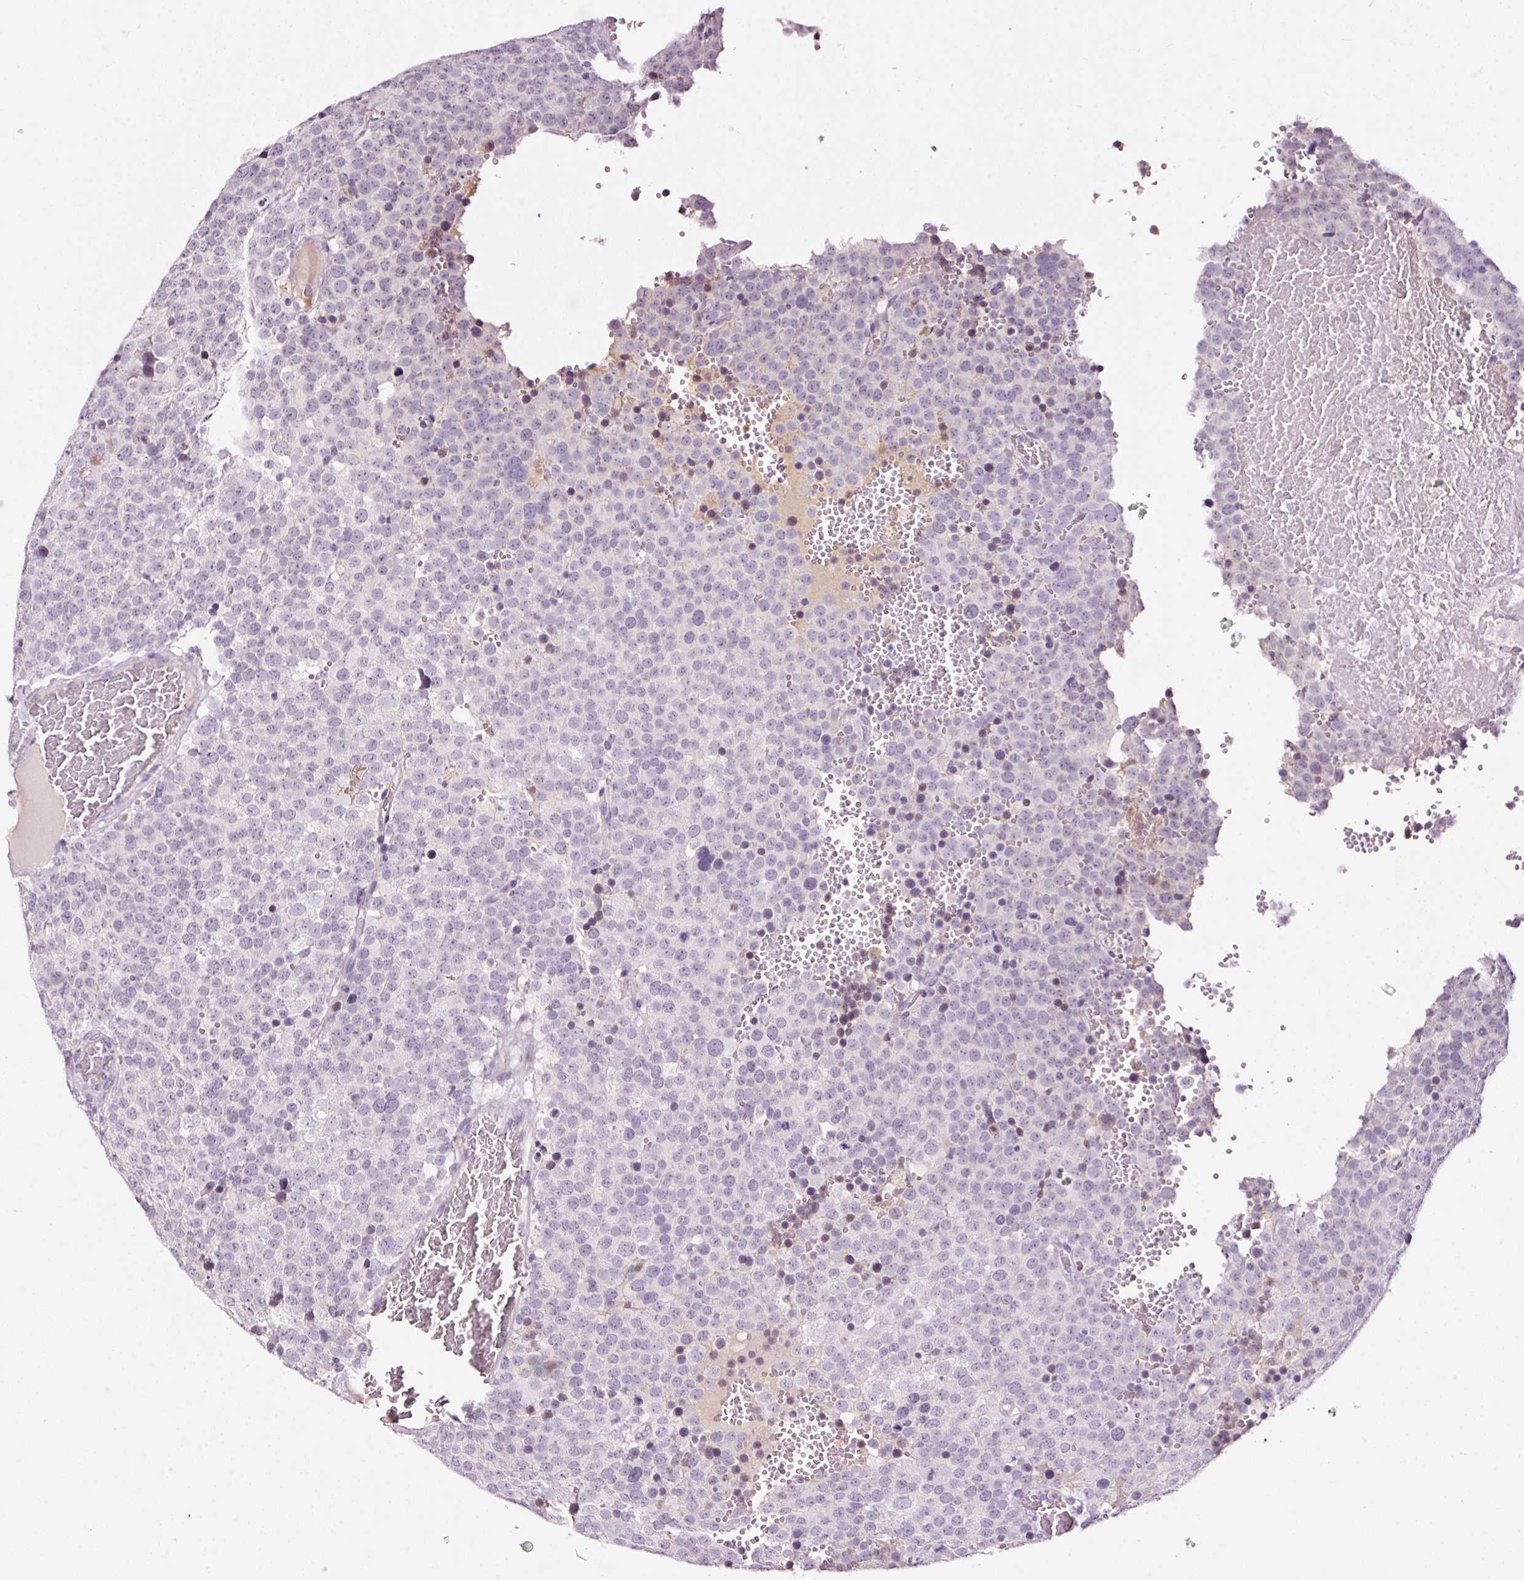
{"staining": {"intensity": "negative", "quantity": "none", "location": "none"}, "tissue": "testis cancer", "cell_type": "Tumor cells", "image_type": "cancer", "snomed": [{"axis": "morphology", "description": "Seminoma, NOS"}, {"axis": "topography", "description": "Testis"}], "caption": "Tumor cells are negative for brown protein staining in testis seminoma.", "gene": "LAMP3", "patient": {"sex": "male", "age": 71}}